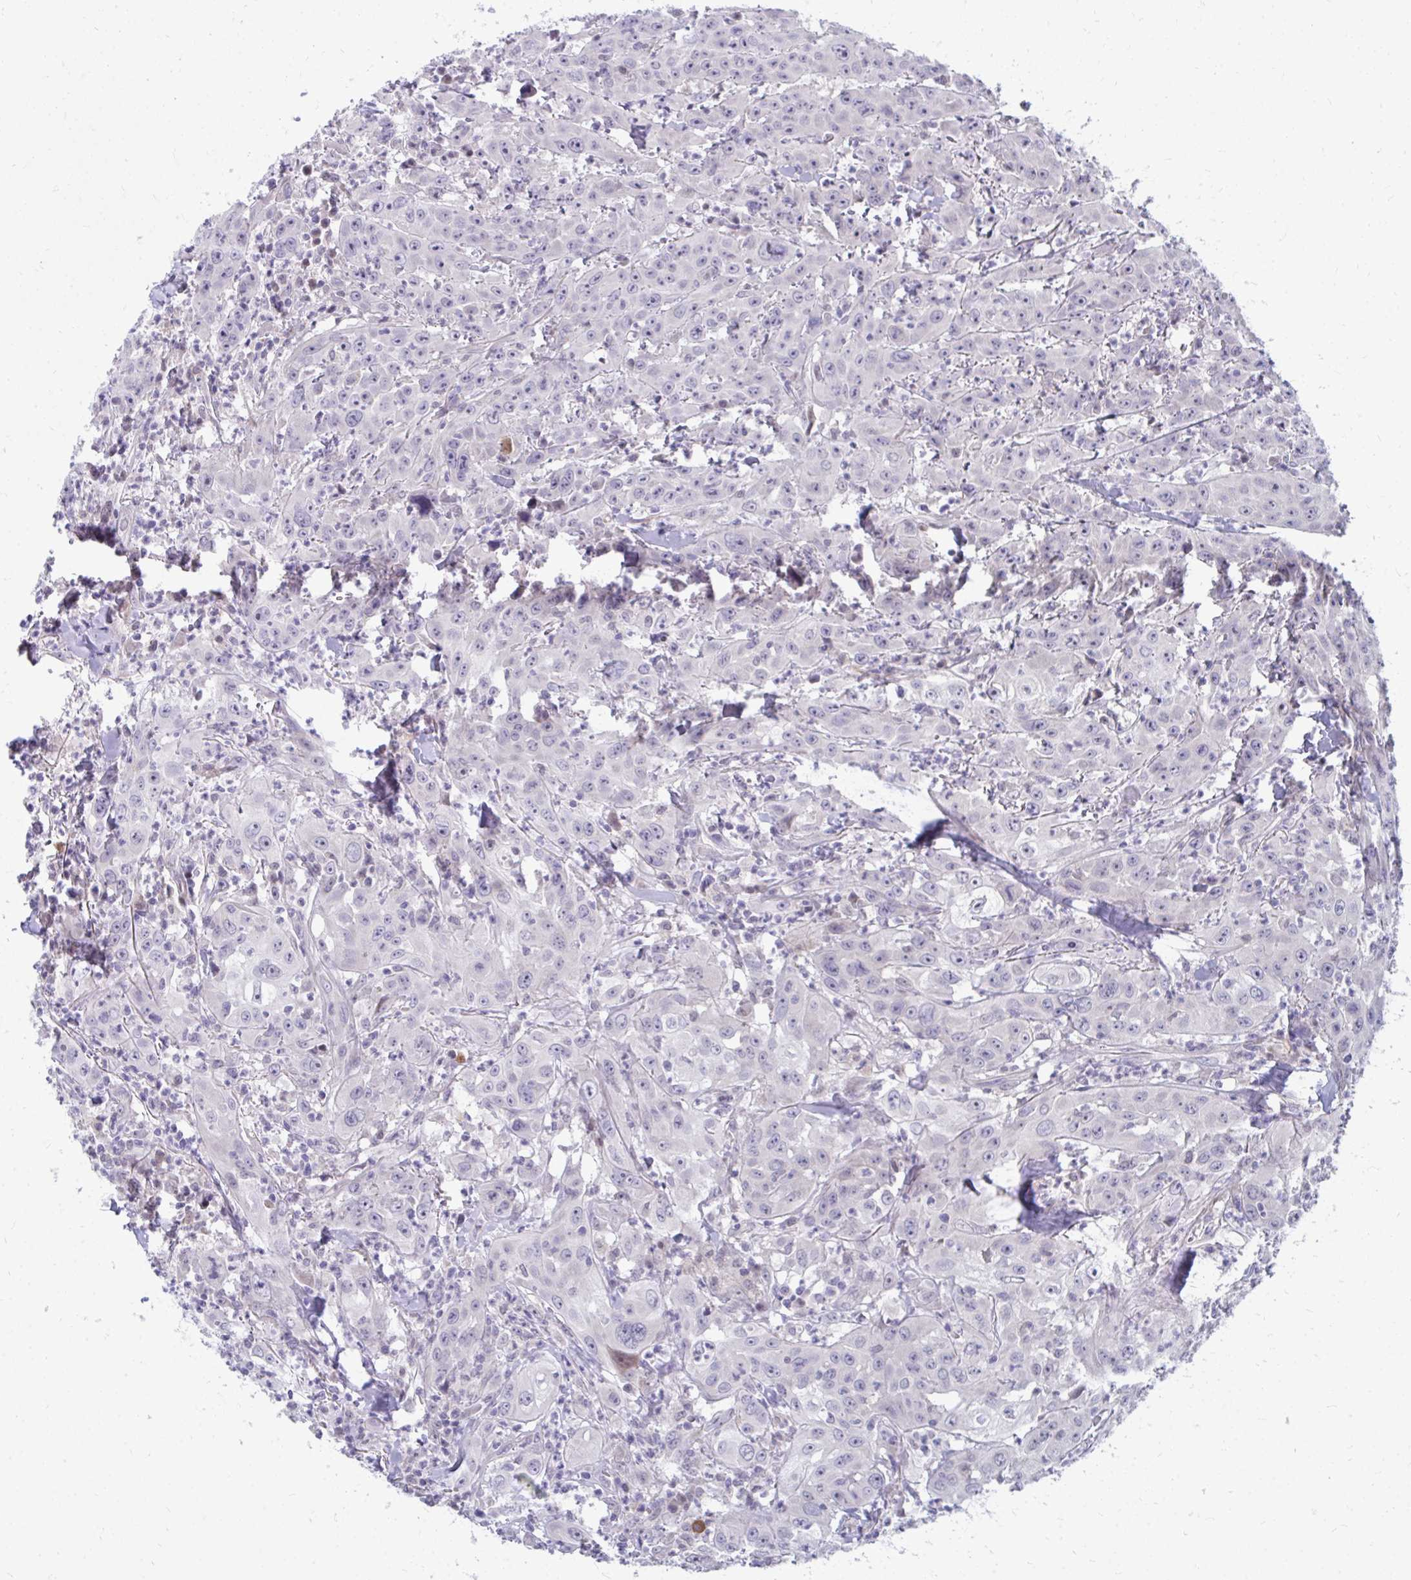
{"staining": {"intensity": "negative", "quantity": "none", "location": "none"}, "tissue": "head and neck cancer", "cell_type": "Tumor cells", "image_type": "cancer", "snomed": [{"axis": "morphology", "description": "Squamous cell carcinoma, NOS"}, {"axis": "topography", "description": "Skin"}, {"axis": "topography", "description": "Head-Neck"}], "caption": "This is an IHC photomicrograph of head and neck cancer (squamous cell carcinoma). There is no positivity in tumor cells.", "gene": "MROH8", "patient": {"sex": "male", "age": 80}}